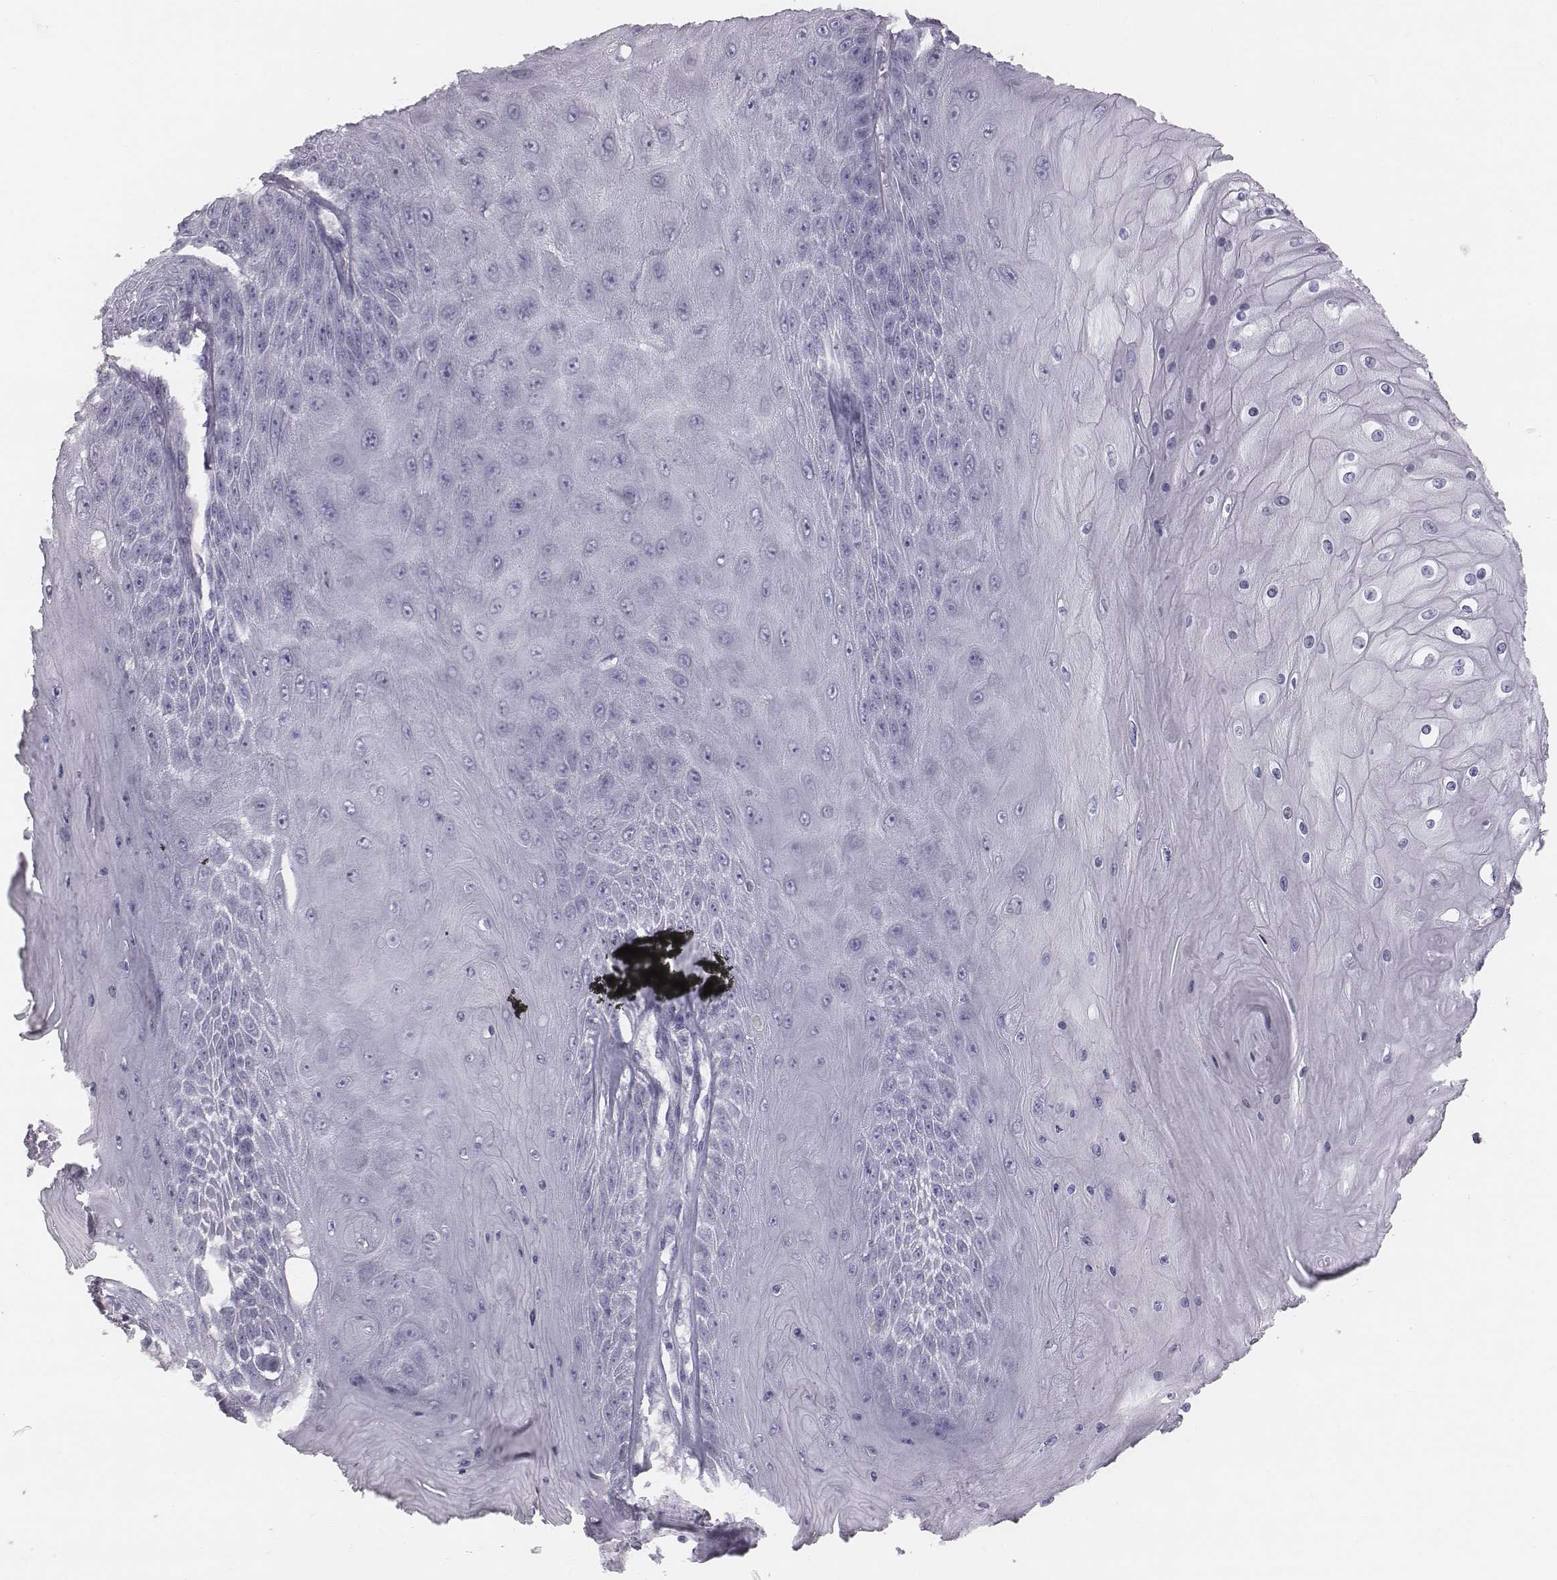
{"staining": {"intensity": "negative", "quantity": "none", "location": "none"}, "tissue": "skin cancer", "cell_type": "Tumor cells", "image_type": "cancer", "snomed": [{"axis": "morphology", "description": "Squamous cell carcinoma, NOS"}, {"axis": "topography", "description": "Skin"}], "caption": "This is an IHC histopathology image of skin cancer. There is no staining in tumor cells.", "gene": "C6orf58", "patient": {"sex": "male", "age": 62}}